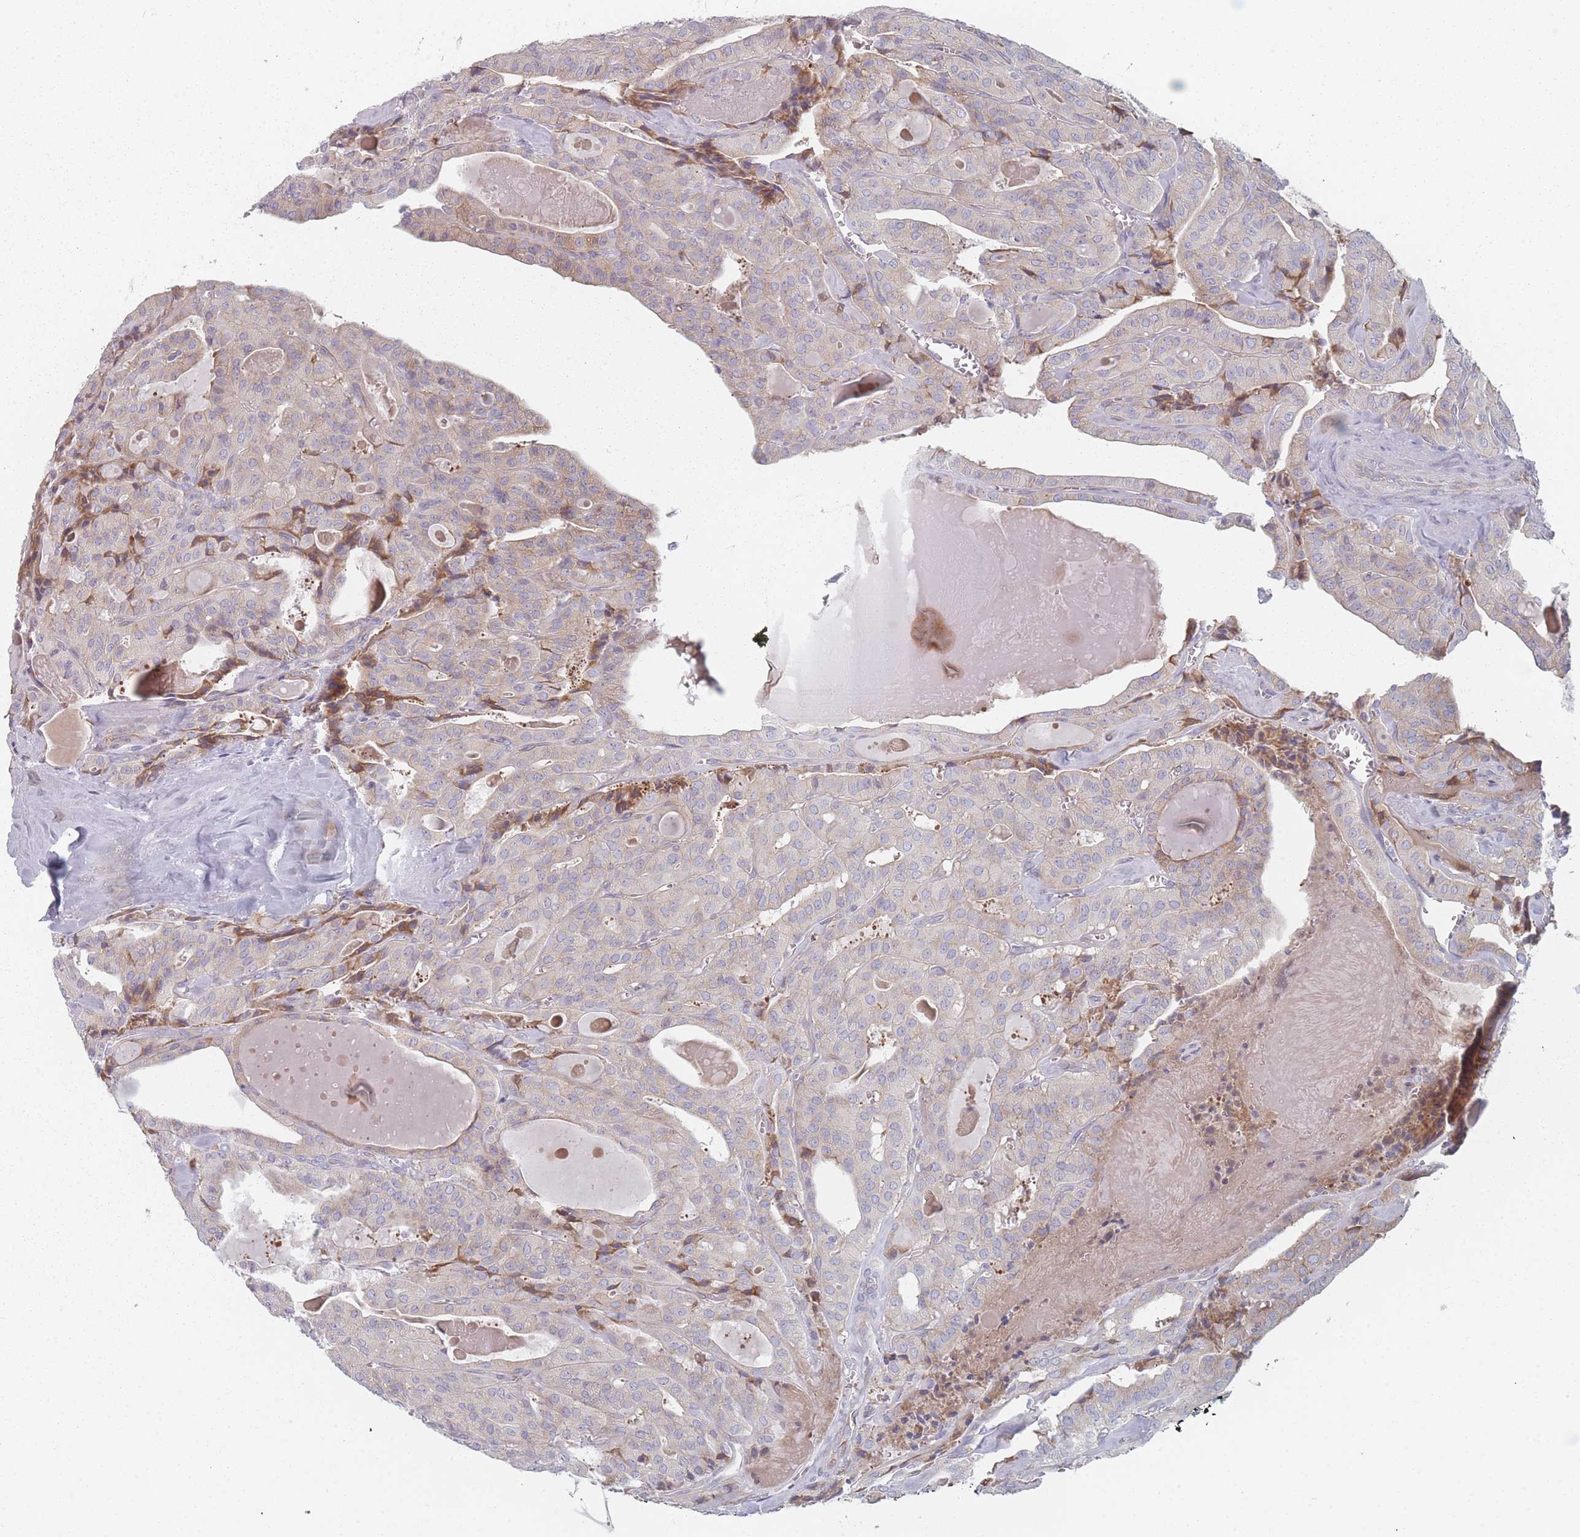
{"staining": {"intensity": "weak", "quantity": "<25%", "location": "cytoplasmic/membranous"}, "tissue": "thyroid cancer", "cell_type": "Tumor cells", "image_type": "cancer", "snomed": [{"axis": "morphology", "description": "Papillary adenocarcinoma, NOS"}, {"axis": "topography", "description": "Thyroid gland"}], "caption": "The immunohistochemistry micrograph has no significant expression in tumor cells of papillary adenocarcinoma (thyroid) tissue. The staining was performed using DAB (3,3'-diaminobenzidine) to visualize the protein expression in brown, while the nuclei were stained in blue with hematoxylin (Magnification: 20x).", "gene": "CACNG5", "patient": {"sex": "male", "age": 52}}